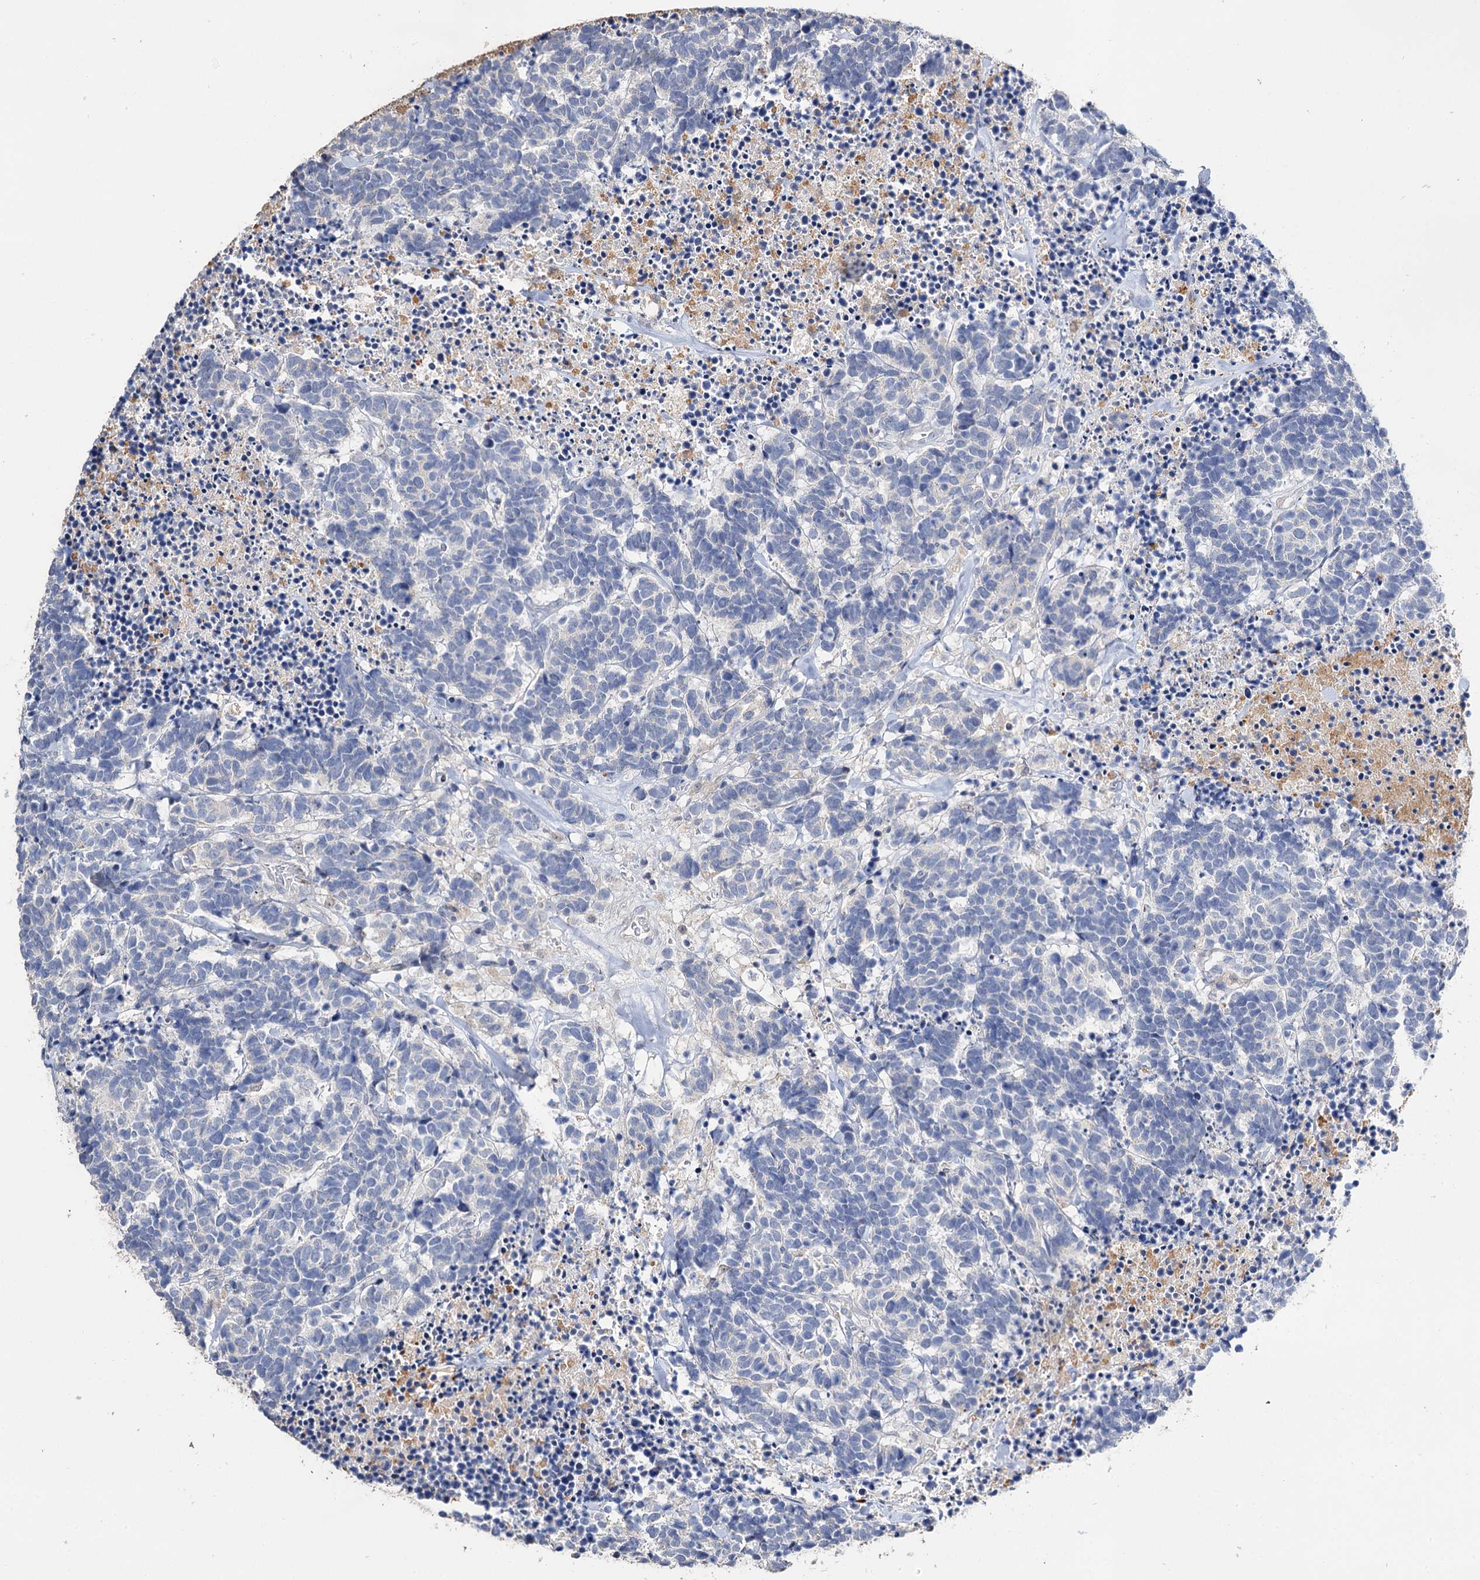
{"staining": {"intensity": "weak", "quantity": "<25%", "location": "cytoplasmic/membranous"}, "tissue": "carcinoid", "cell_type": "Tumor cells", "image_type": "cancer", "snomed": [{"axis": "morphology", "description": "Carcinoma, NOS"}, {"axis": "morphology", "description": "Carcinoid, malignant, NOS"}, {"axis": "topography", "description": "Urinary bladder"}], "caption": "High power microscopy micrograph of an immunohistochemistry (IHC) image of carcinoma, revealing no significant expression in tumor cells.", "gene": "DNAH6", "patient": {"sex": "male", "age": 57}}